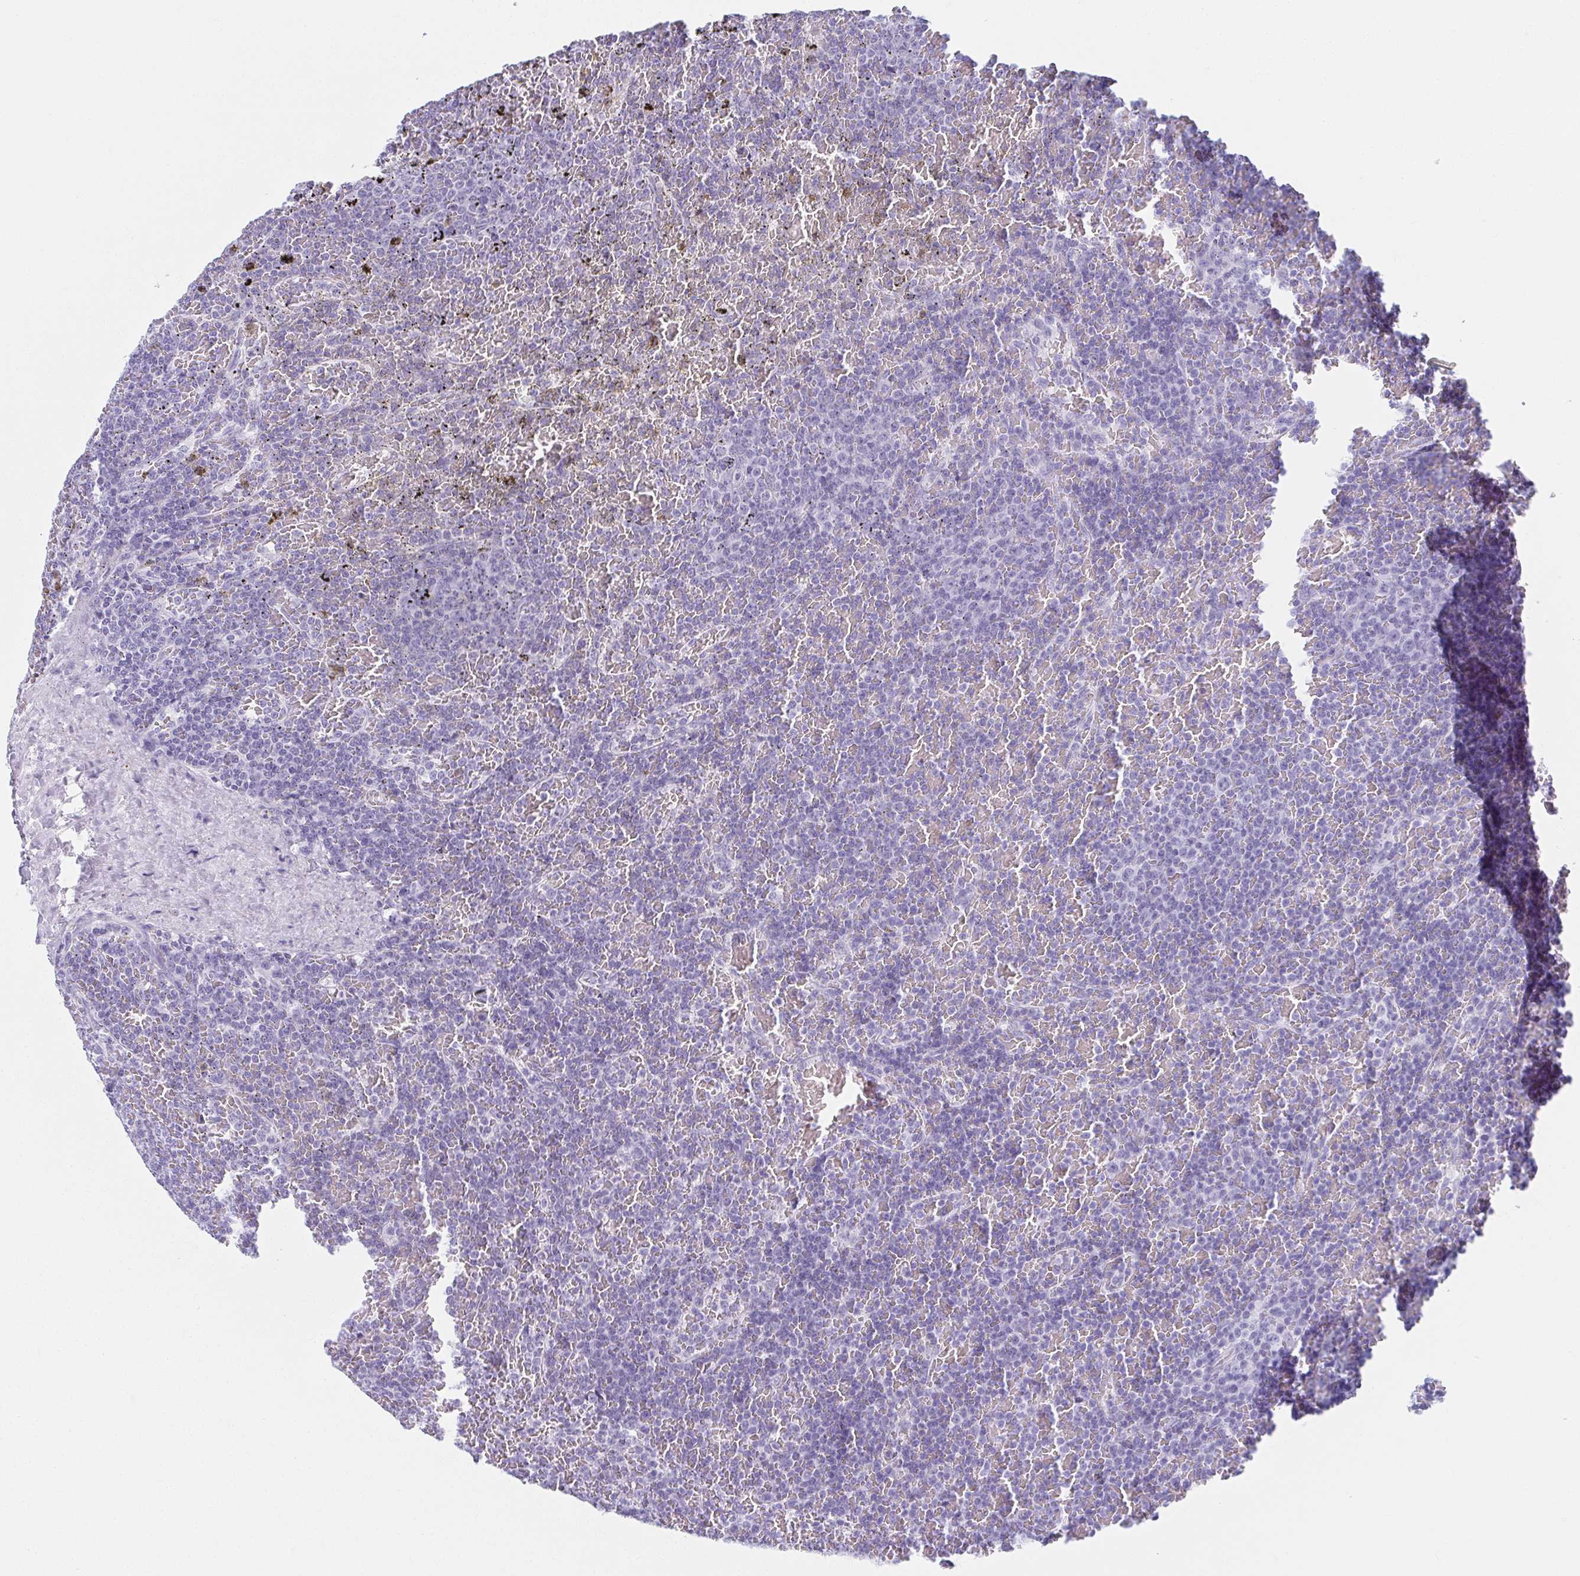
{"staining": {"intensity": "negative", "quantity": "none", "location": "none"}, "tissue": "lymphoma", "cell_type": "Tumor cells", "image_type": "cancer", "snomed": [{"axis": "morphology", "description": "Malignant lymphoma, non-Hodgkin's type, Low grade"}, {"axis": "topography", "description": "Spleen"}], "caption": "There is no significant staining in tumor cells of low-grade malignant lymphoma, non-Hodgkin's type. (Immunohistochemistry (ihc), brightfield microscopy, high magnification).", "gene": "MOBP", "patient": {"sex": "female", "age": 77}}